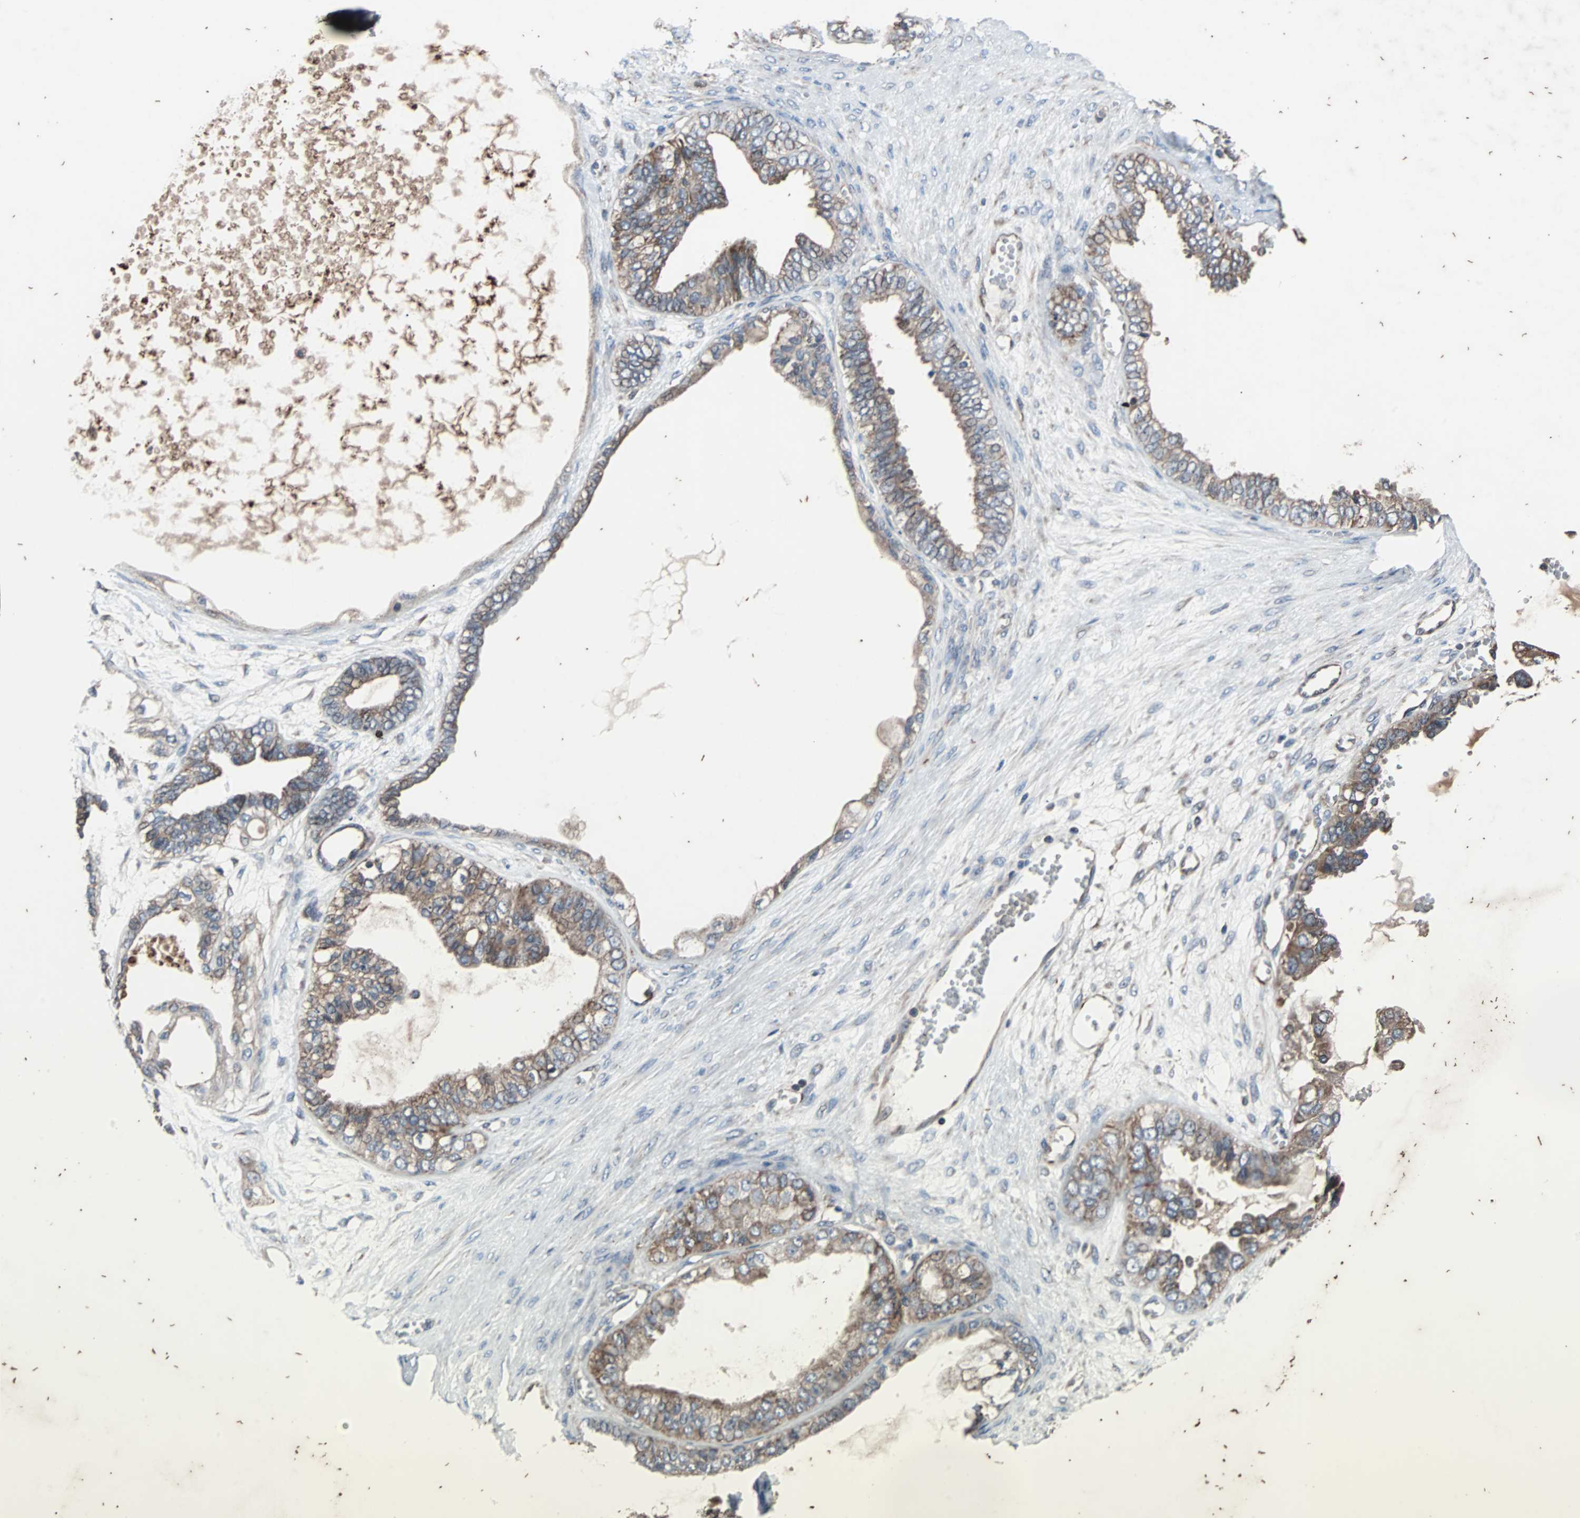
{"staining": {"intensity": "weak", "quantity": ">75%", "location": "cytoplasmic/membranous"}, "tissue": "ovarian cancer", "cell_type": "Tumor cells", "image_type": "cancer", "snomed": [{"axis": "morphology", "description": "Carcinoma, NOS"}, {"axis": "morphology", "description": "Carcinoma, endometroid"}, {"axis": "topography", "description": "Ovary"}], "caption": "IHC staining of ovarian carcinoma, which demonstrates low levels of weak cytoplasmic/membranous staining in about >75% of tumor cells indicating weak cytoplasmic/membranous protein staining. The staining was performed using DAB (brown) for protein detection and nuclei were counterstained in hematoxylin (blue).", "gene": "ACTR3", "patient": {"sex": "female", "age": 50}}